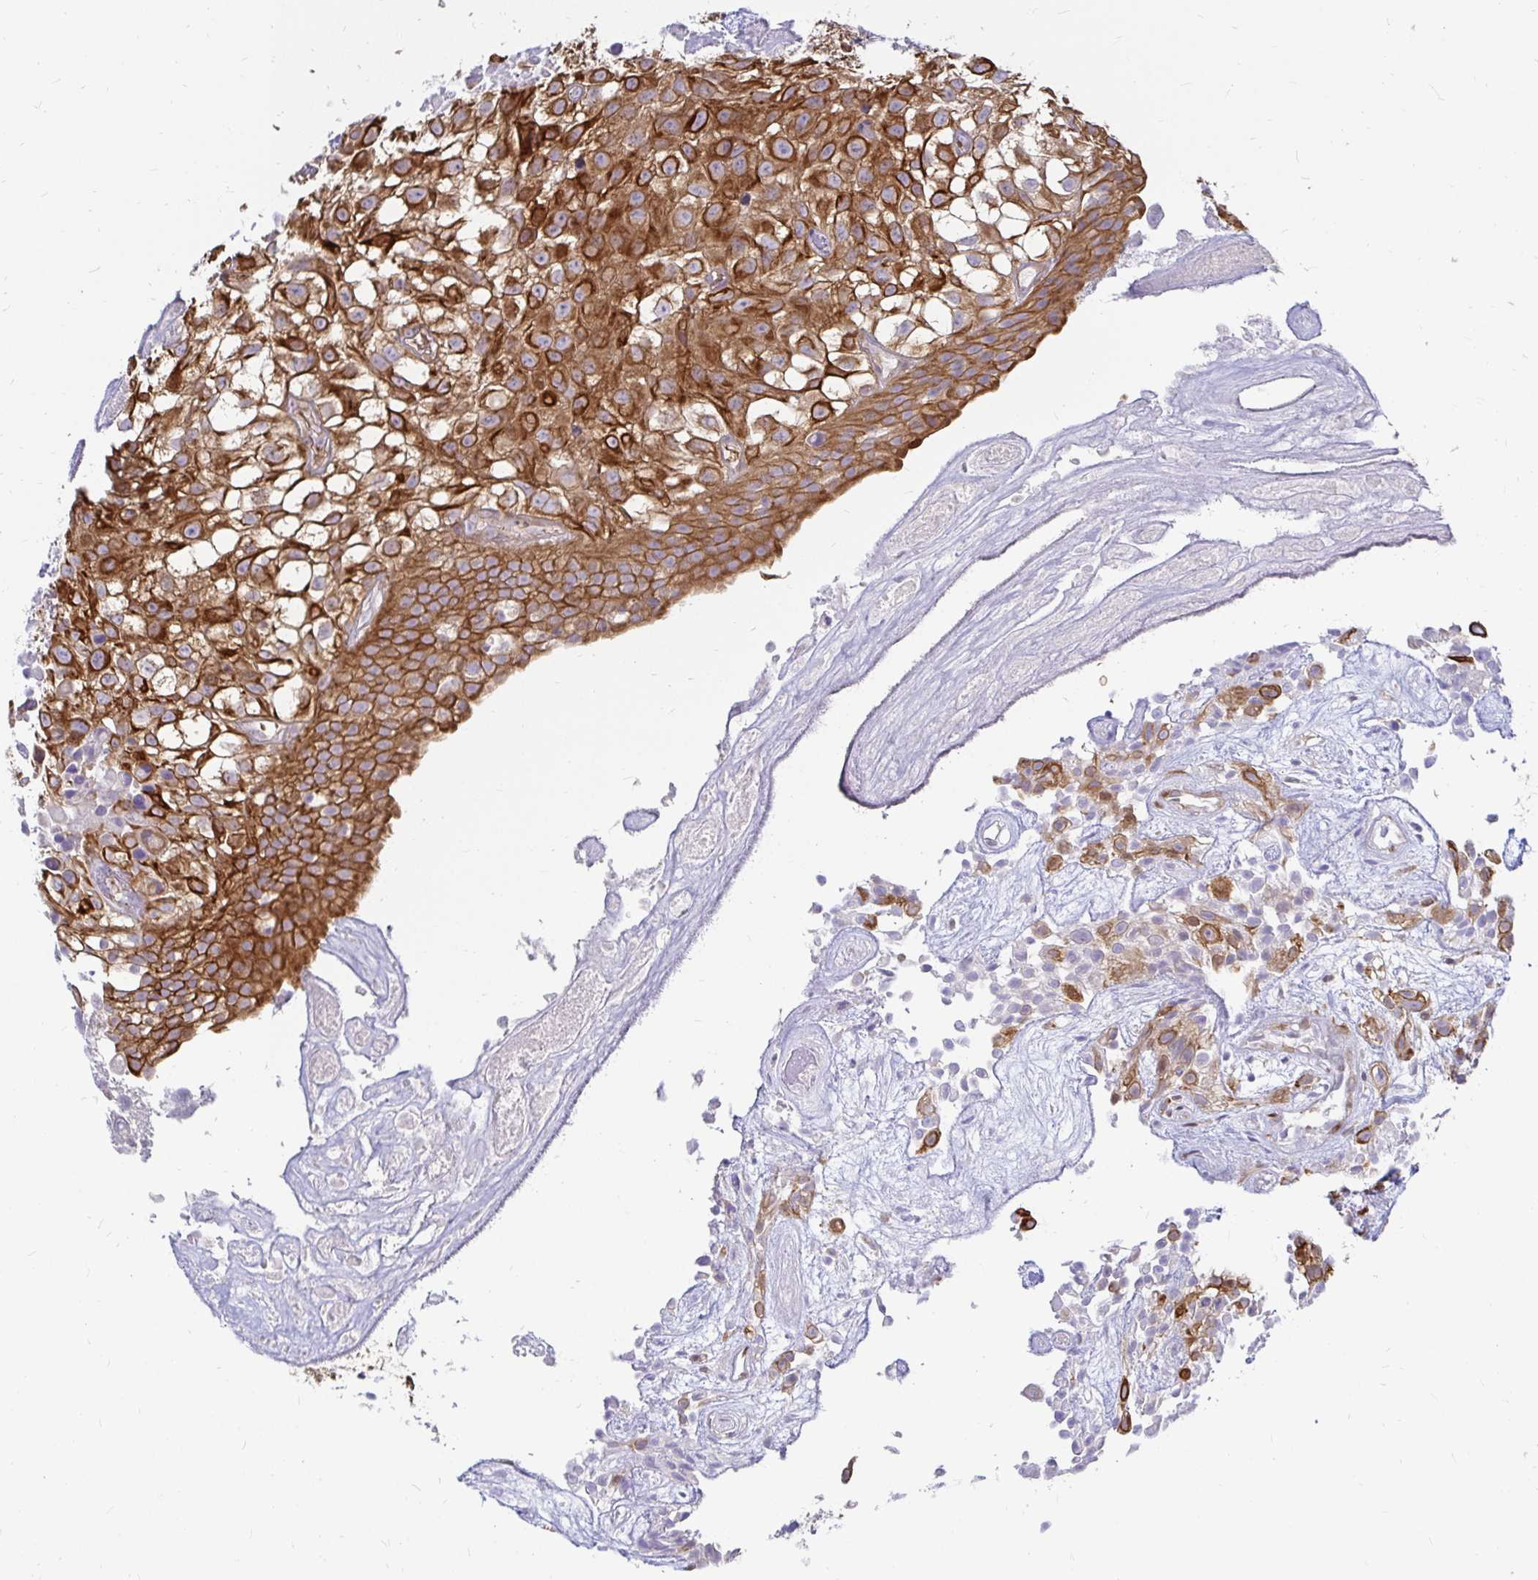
{"staining": {"intensity": "strong", "quantity": ">75%", "location": "cytoplasmic/membranous"}, "tissue": "urothelial cancer", "cell_type": "Tumor cells", "image_type": "cancer", "snomed": [{"axis": "morphology", "description": "Urothelial carcinoma, High grade"}, {"axis": "topography", "description": "Urinary bladder"}], "caption": "High-grade urothelial carcinoma tissue exhibits strong cytoplasmic/membranous positivity in approximately >75% of tumor cells", "gene": "CAST", "patient": {"sex": "male", "age": 56}}